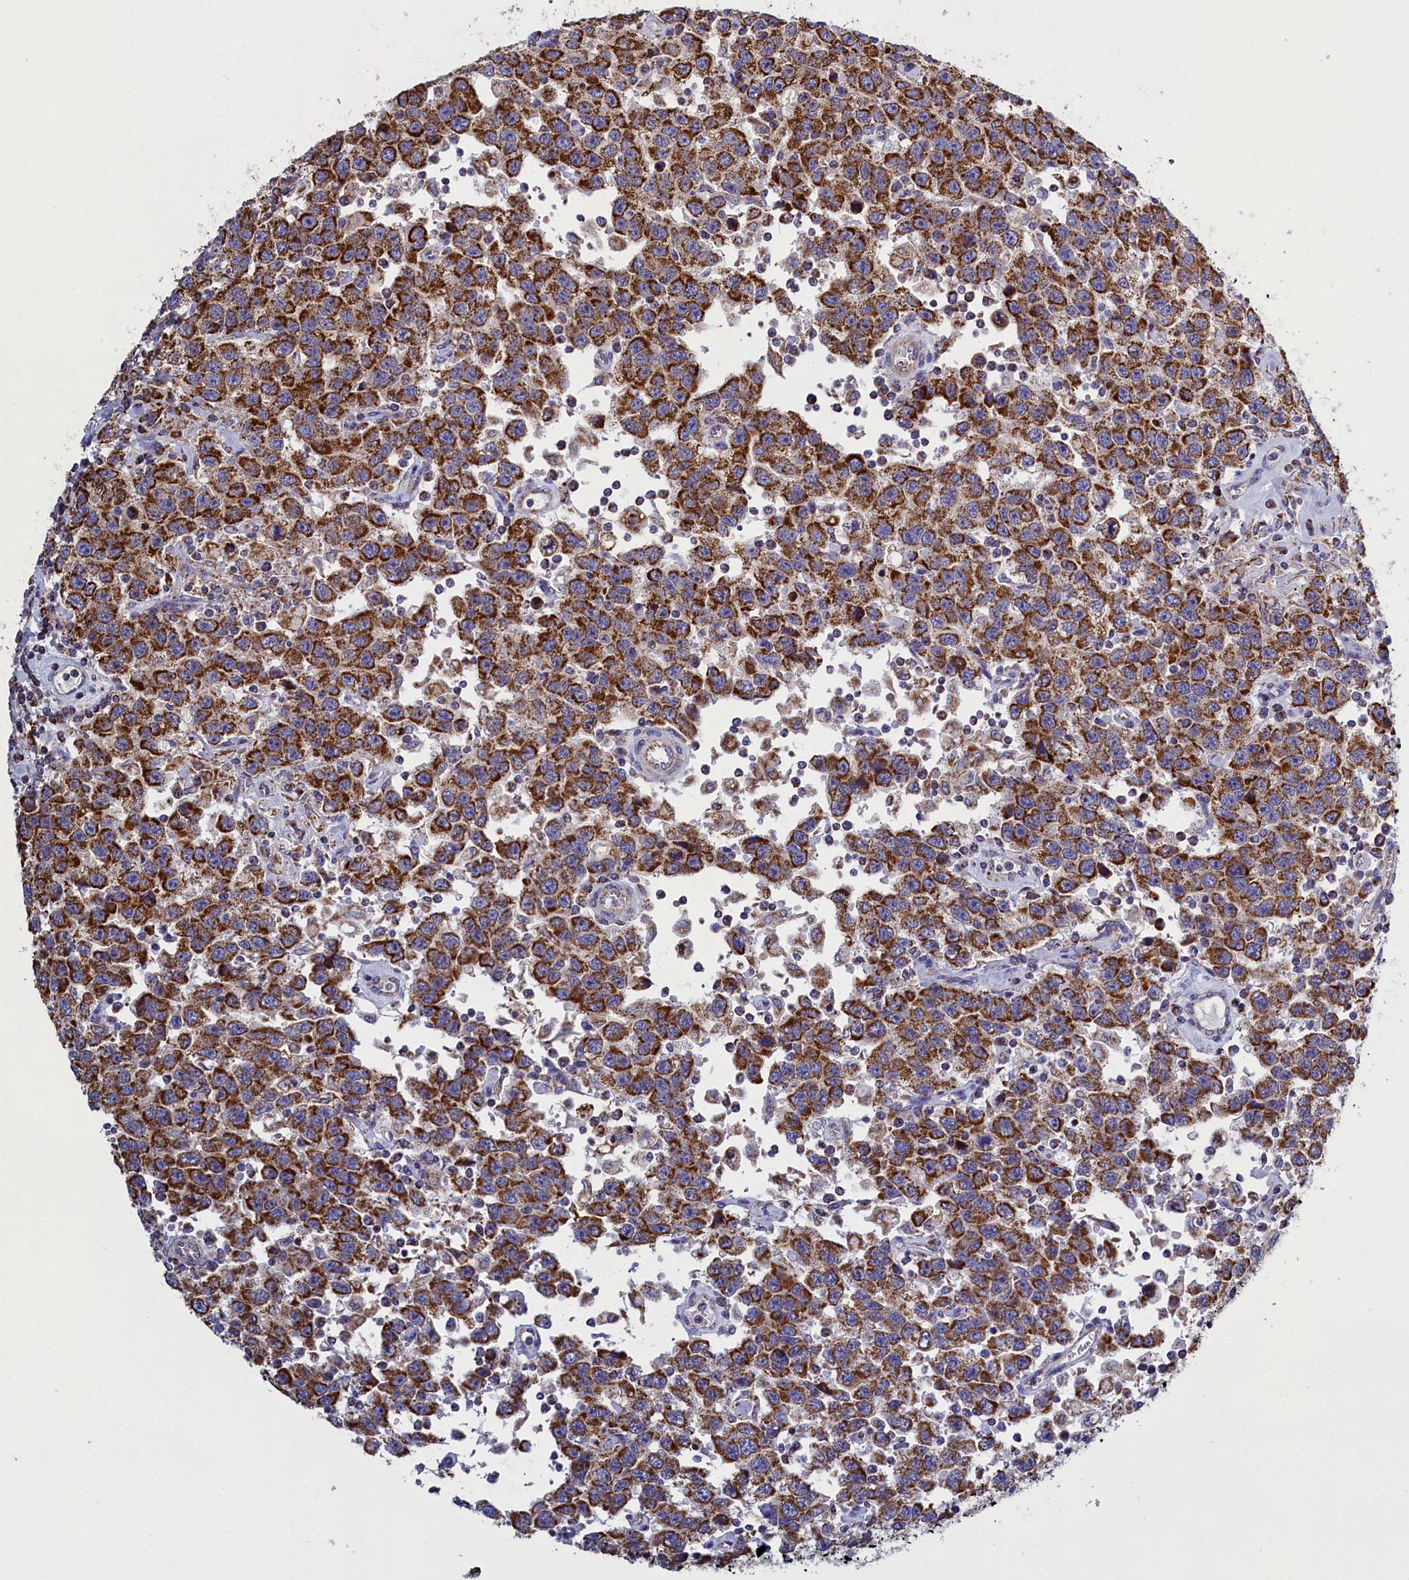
{"staining": {"intensity": "strong", "quantity": ">75%", "location": "cytoplasmic/membranous"}, "tissue": "testis cancer", "cell_type": "Tumor cells", "image_type": "cancer", "snomed": [{"axis": "morphology", "description": "Seminoma, NOS"}, {"axis": "topography", "description": "Testis"}], "caption": "Protein staining of testis cancer tissue exhibits strong cytoplasmic/membranous expression in about >75% of tumor cells.", "gene": "IFT122", "patient": {"sex": "male", "age": 41}}